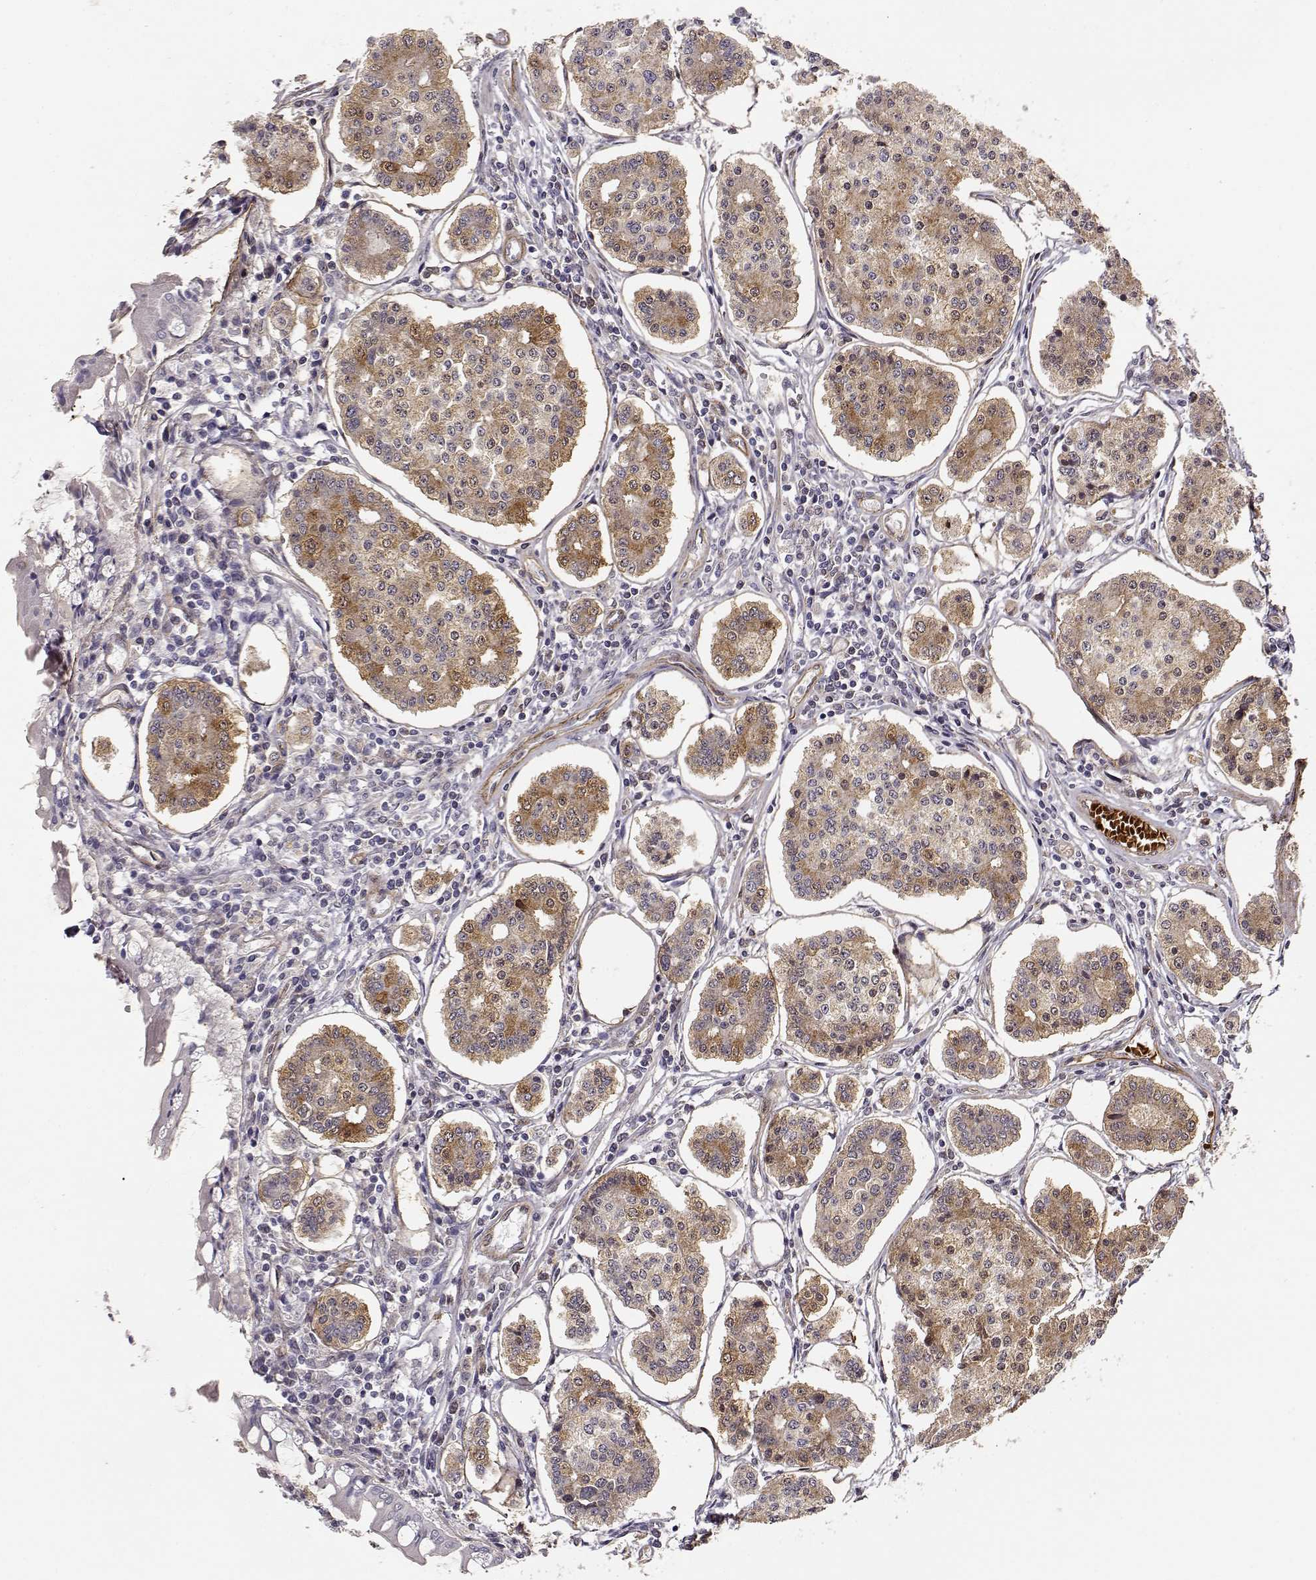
{"staining": {"intensity": "moderate", "quantity": "<25%", "location": "cytoplasmic/membranous"}, "tissue": "carcinoid", "cell_type": "Tumor cells", "image_type": "cancer", "snomed": [{"axis": "morphology", "description": "Carcinoid, malignant, NOS"}, {"axis": "topography", "description": "Small intestine"}], "caption": "An immunohistochemistry (IHC) micrograph of neoplastic tissue is shown. Protein staining in brown highlights moderate cytoplasmic/membranous positivity in malignant carcinoid within tumor cells. The protein of interest is shown in brown color, while the nuclei are stained blue.", "gene": "LAMA5", "patient": {"sex": "female", "age": 65}}